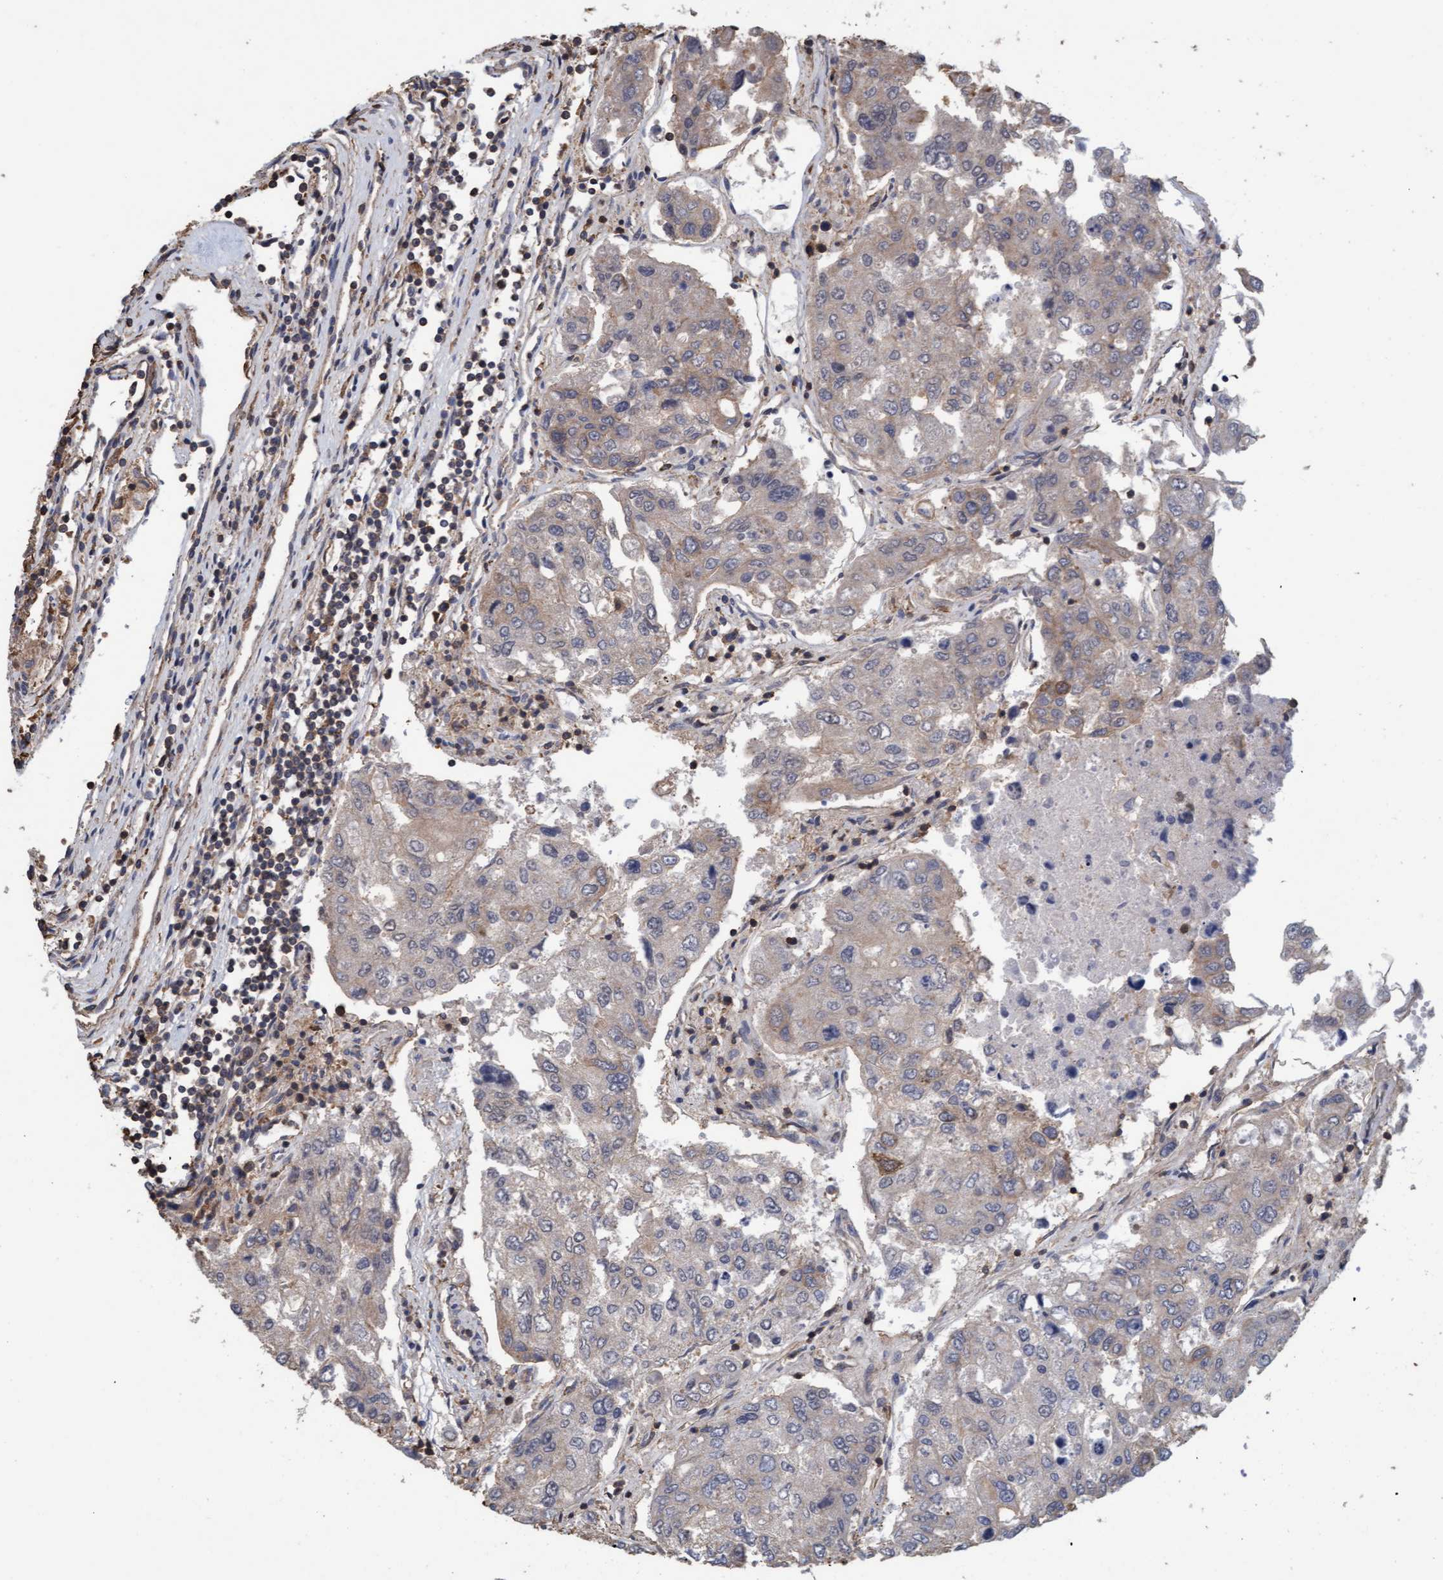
{"staining": {"intensity": "weak", "quantity": "<25%", "location": "cytoplasmic/membranous"}, "tissue": "urothelial cancer", "cell_type": "Tumor cells", "image_type": "cancer", "snomed": [{"axis": "morphology", "description": "Urothelial carcinoma, High grade"}, {"axis": "topography", "description": "Lymph node"}, {"axis": "topography", "description": "Urinary bladder"}], "caption": "Urothelial carcinoma (high-grade) stained for a protein using IHC reveals no positivity tumor cells.", "gene": "FXR2", "patient": {"sex": "male", "age": 51}}